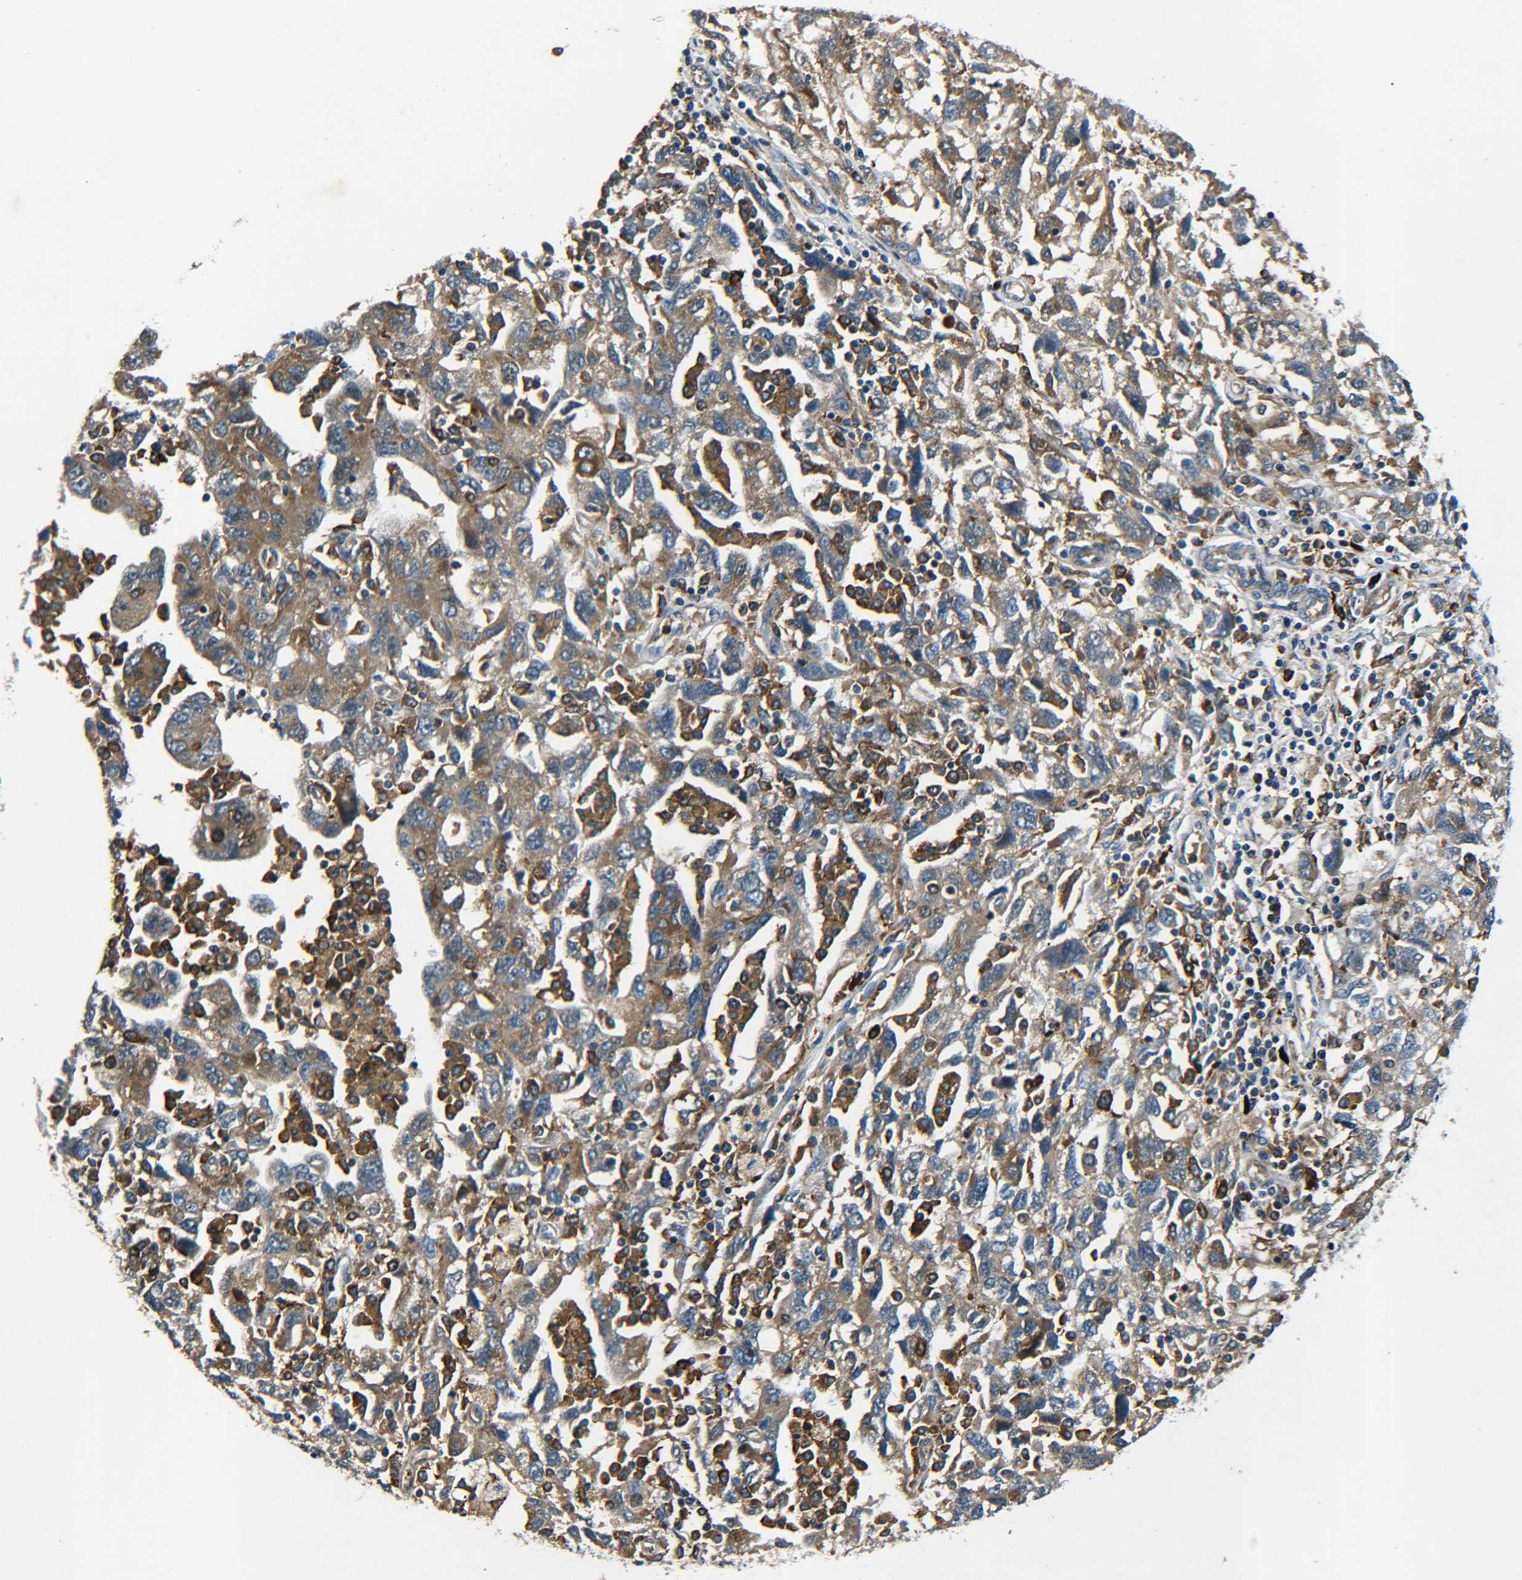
{"staining": {"intensity": "moderate", "quantity": ">75%", "location": "cytoplasmic/membranous"}, "tissue": "ovarian cancer", "cell_type": "Tumor cells", "image_type": "cancer", "snomed": [{"axis": "morphology", "description": "Carcinoma, NOS"}, {"axis": "morphology", "description": "Cystadenocarcinoma, serous, NOS"}, {"axis": "topography", "description": "Ovary"}], "caption": "Immunohistochemistry (IHC) photomicrograph of neoplastic tissue: human ovarian cancer (serous cystadenocarcinoma) stained using immunohistochemistry exhibits medium levels of moderate protein expression localized specifically in the cytoplasmic/membranous of tumor cells, appearing as a cytoplasmic/membranous brown color.", "gene": "RAB1B", "patient": {"sex": "female", "age": 69}}